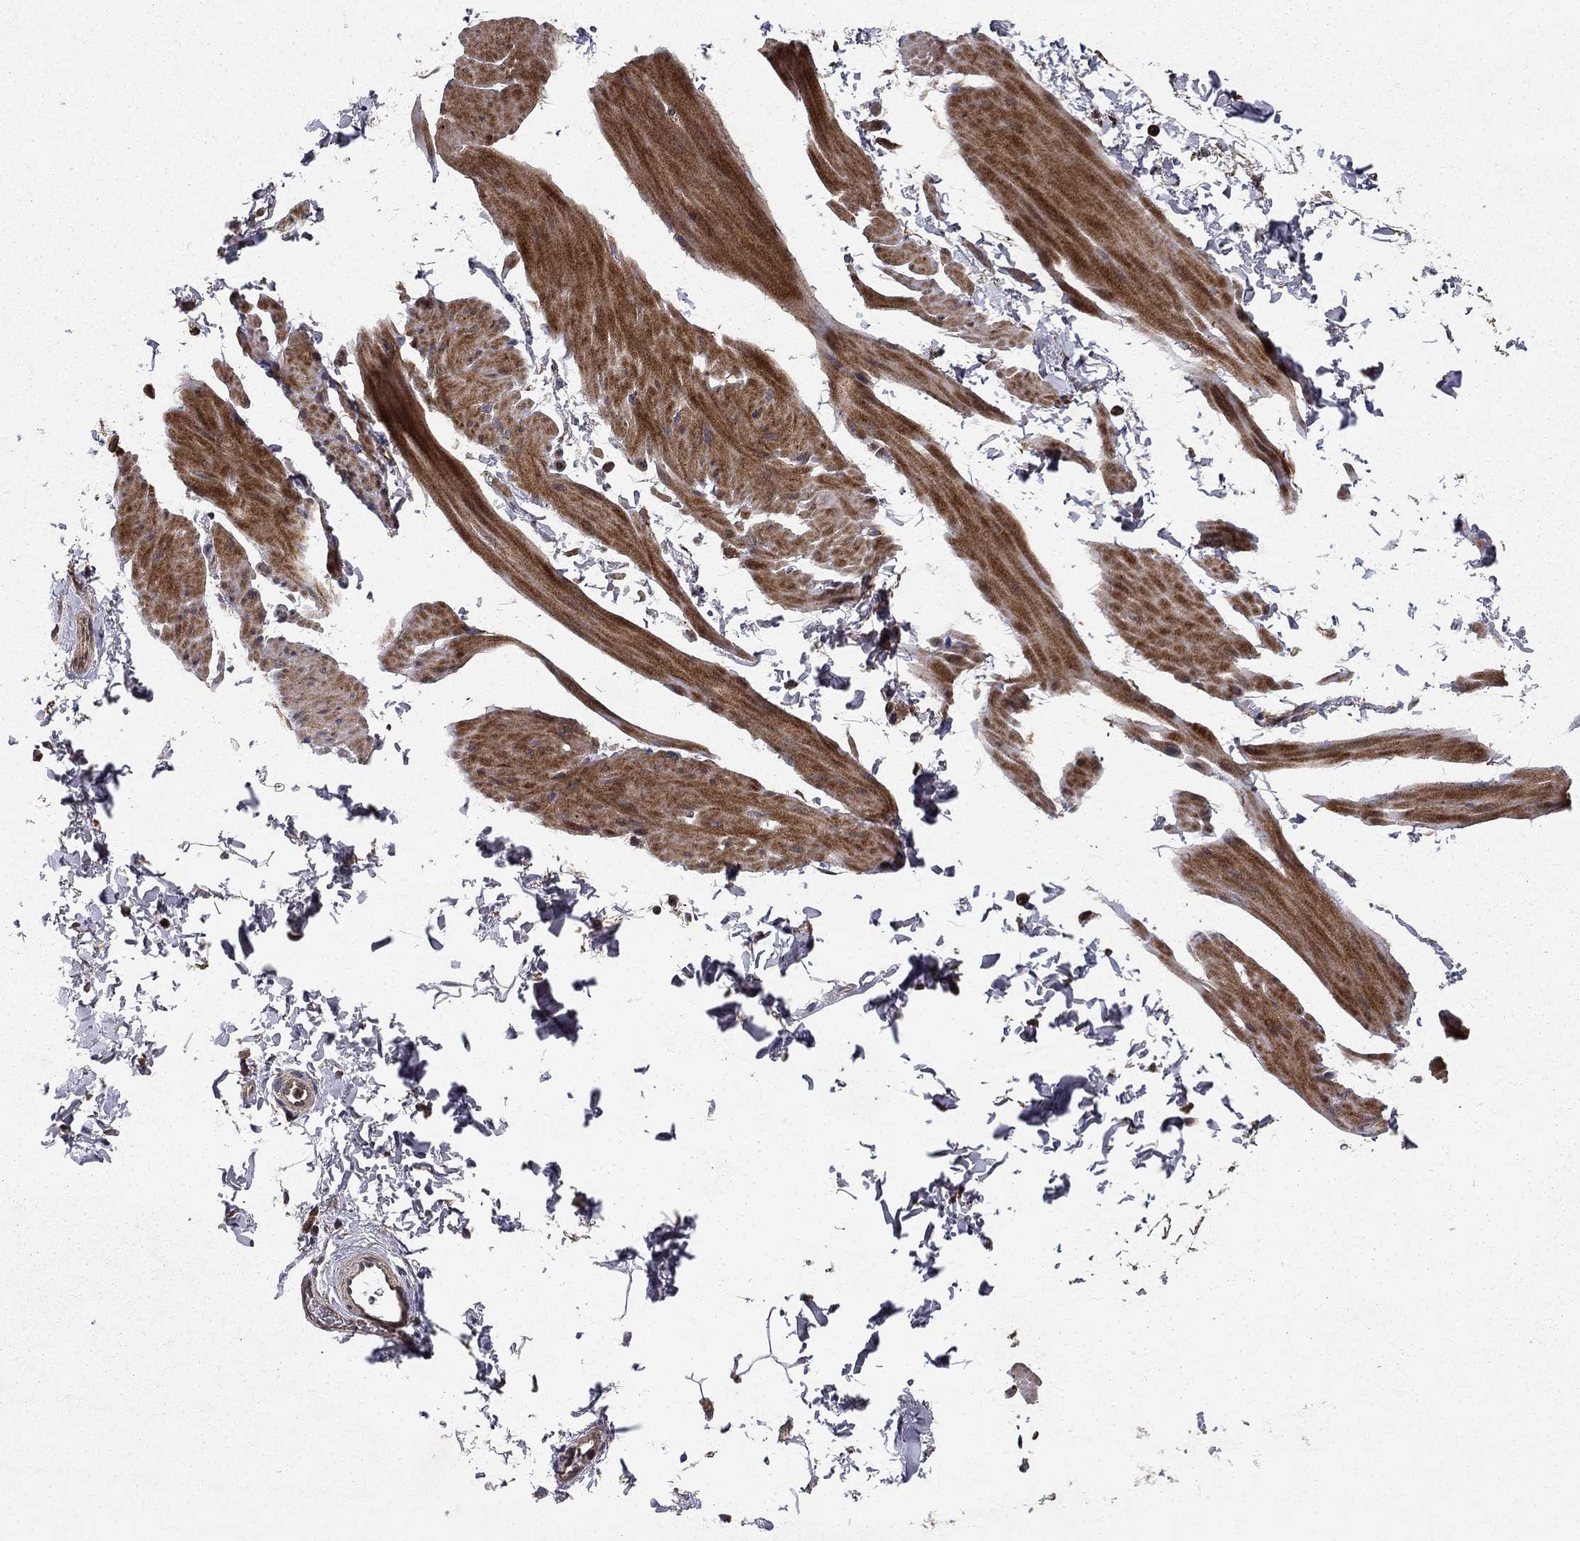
{"staining": {"intensity": "moderate", "quantity": ">75%", "location": "cytoplasmic/membranous"}, "tissue": "smooth muscle", "cell_type": "Smooth muscle cells", "image_type": "normal", "snomed": [{"axis": "morphology", "description": "Normal tissue, NOS"}, {"axis": "topography", "description": "Adipose tissue"}, {"axis": "topography", "description": "Smooth muscle"}, {"axis": "topography", "description": "Peripheral nerve tissue"}], "caption": "Protein expression analysis of unremarkable smooth muscle reveals moderate cytoplasmic/membranous staining in about >75% of smooth muscle cells.", "gene": "BABAM2", "patient": {"sex": "male", "age": 83}}